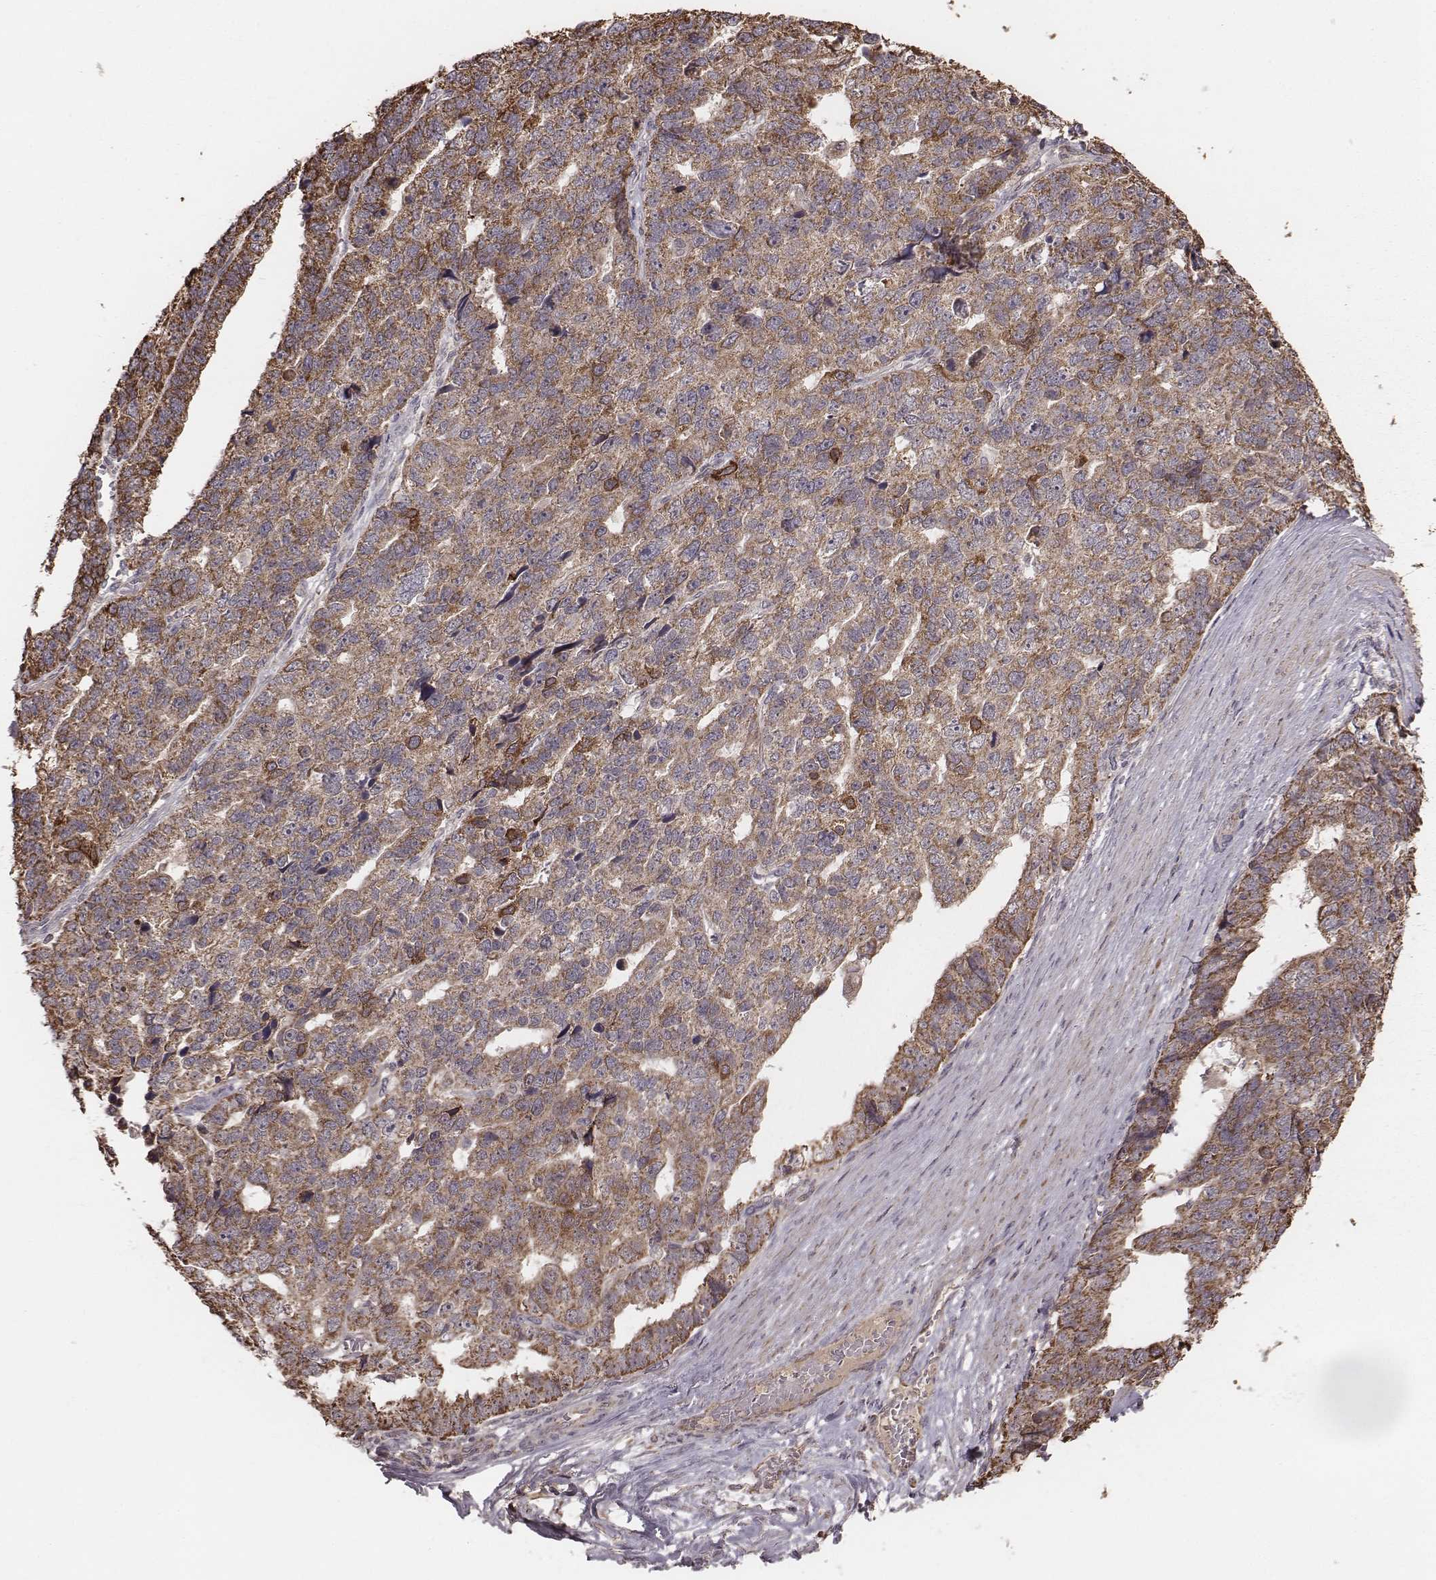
{"staining": {"intensity": "moderate", "quantity": ">75%", "location": "cytoplasmic/membranous"}, "tissue": "stomach cancer", "cell_type": "Tumor cells", "image_type": "cancer", "snomed": [{"axis": "morphology", "description": "Adenocarcinoma, NOS"}, {"axis": "topography", "description": "Stomach"}], "caption": "Brown immunohistochemical staining in human stomach cancer (adenocarcinoma) displays moderate cytoplasmic/membranous positivity in approximately >75% of tumor cells.", "gene": "PDCD2L", "patient": {"sex": "male", "age": 69}}